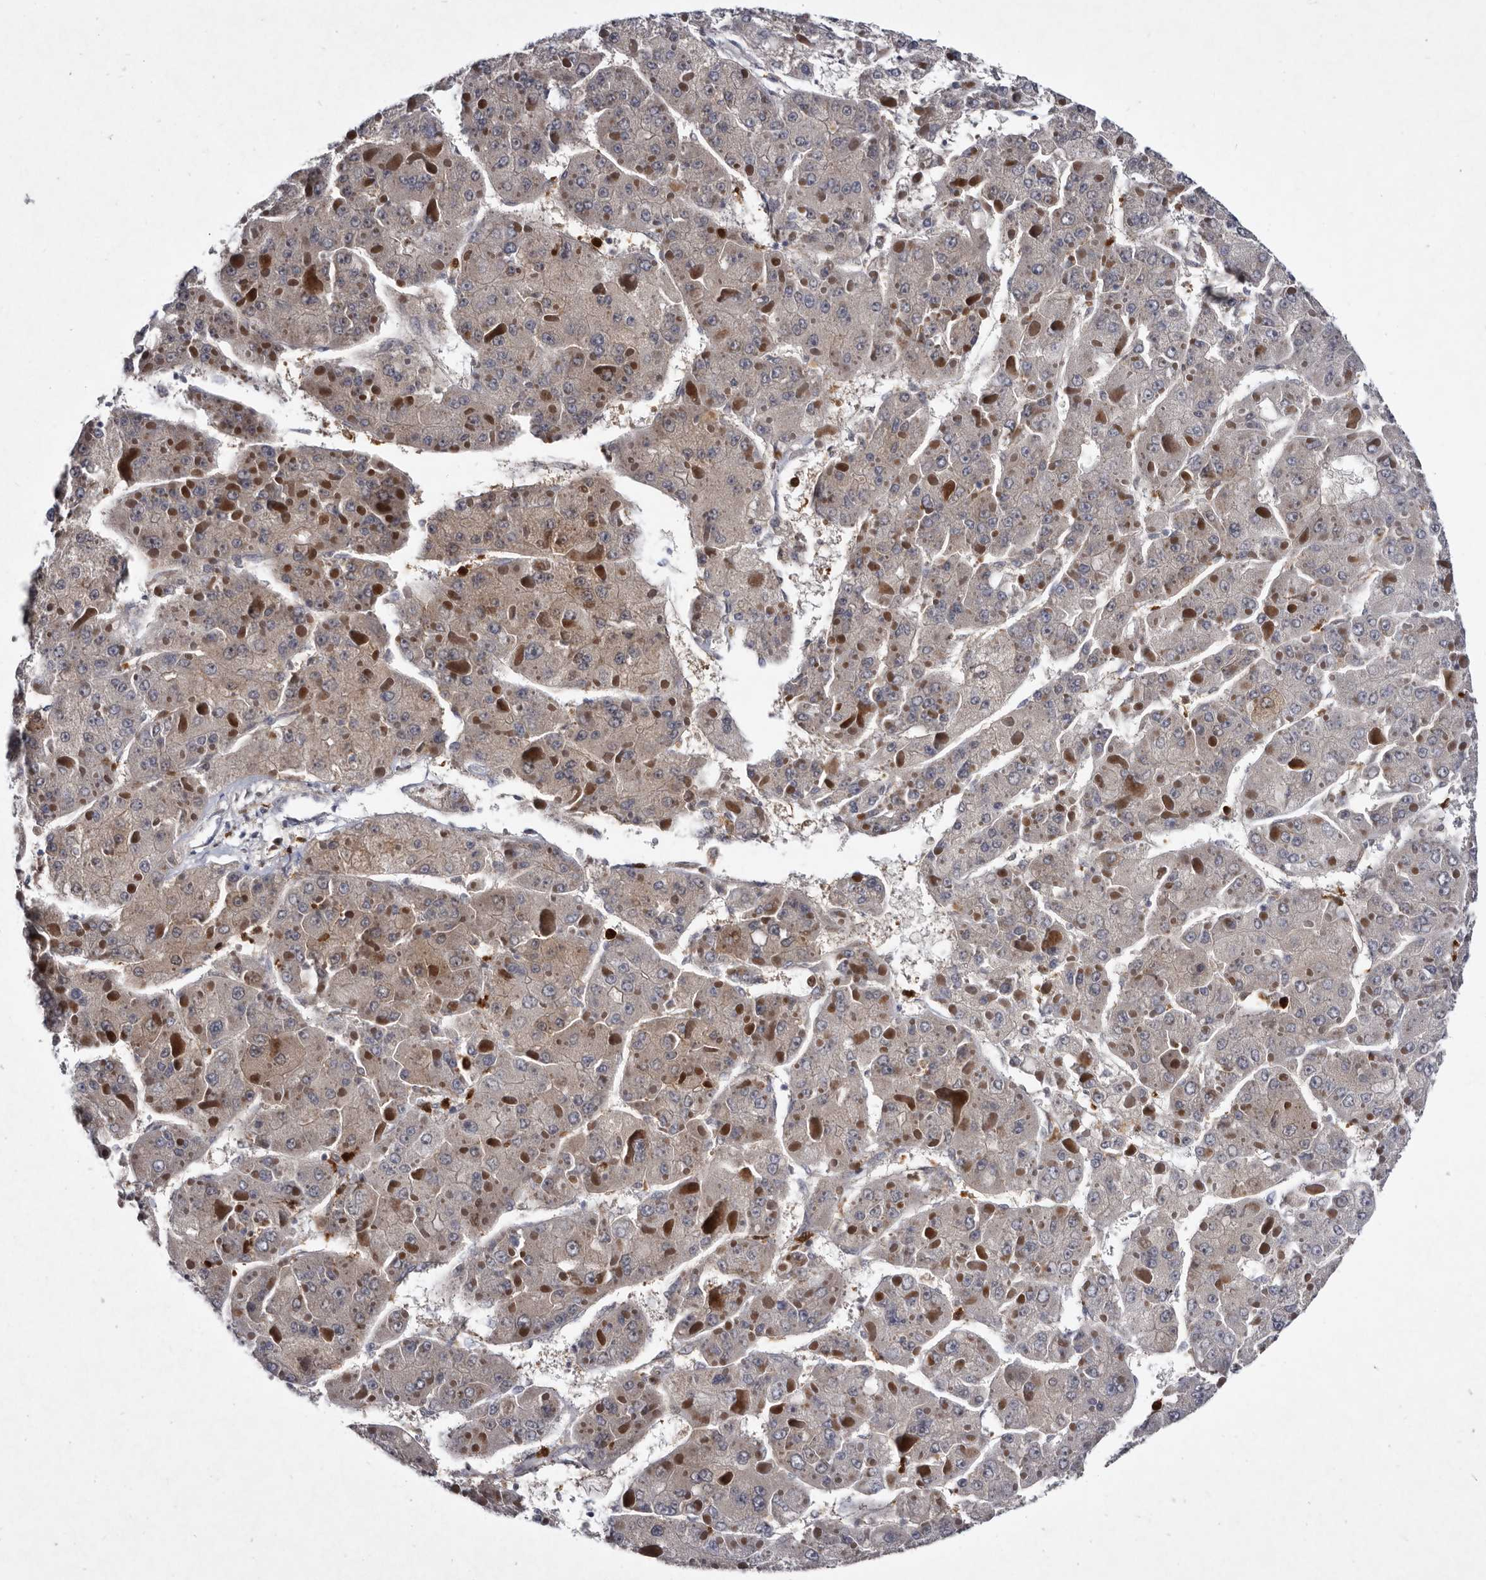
{"staining": {"intensity": "weak", "quantity": ">75%", "location": "cytoplasmic/membranous"}, "tissue": "liver cancer", "cell_type": "Tumor cells", "image_type": "cancer", "snomed": [{"axis": "morphology", "description": "Carcinoma, Hepatocellular, NOS"}, {"axis": "topography", "description": "Liver"}], "caption": "The photomicrograph reveals a brown stain indicating the presence of a protein in the cytoplasmic/membranous of tumor cells in liver cancer.", "gene": "SERPINB8", "patient": {"sex": "female", "age": 73}}